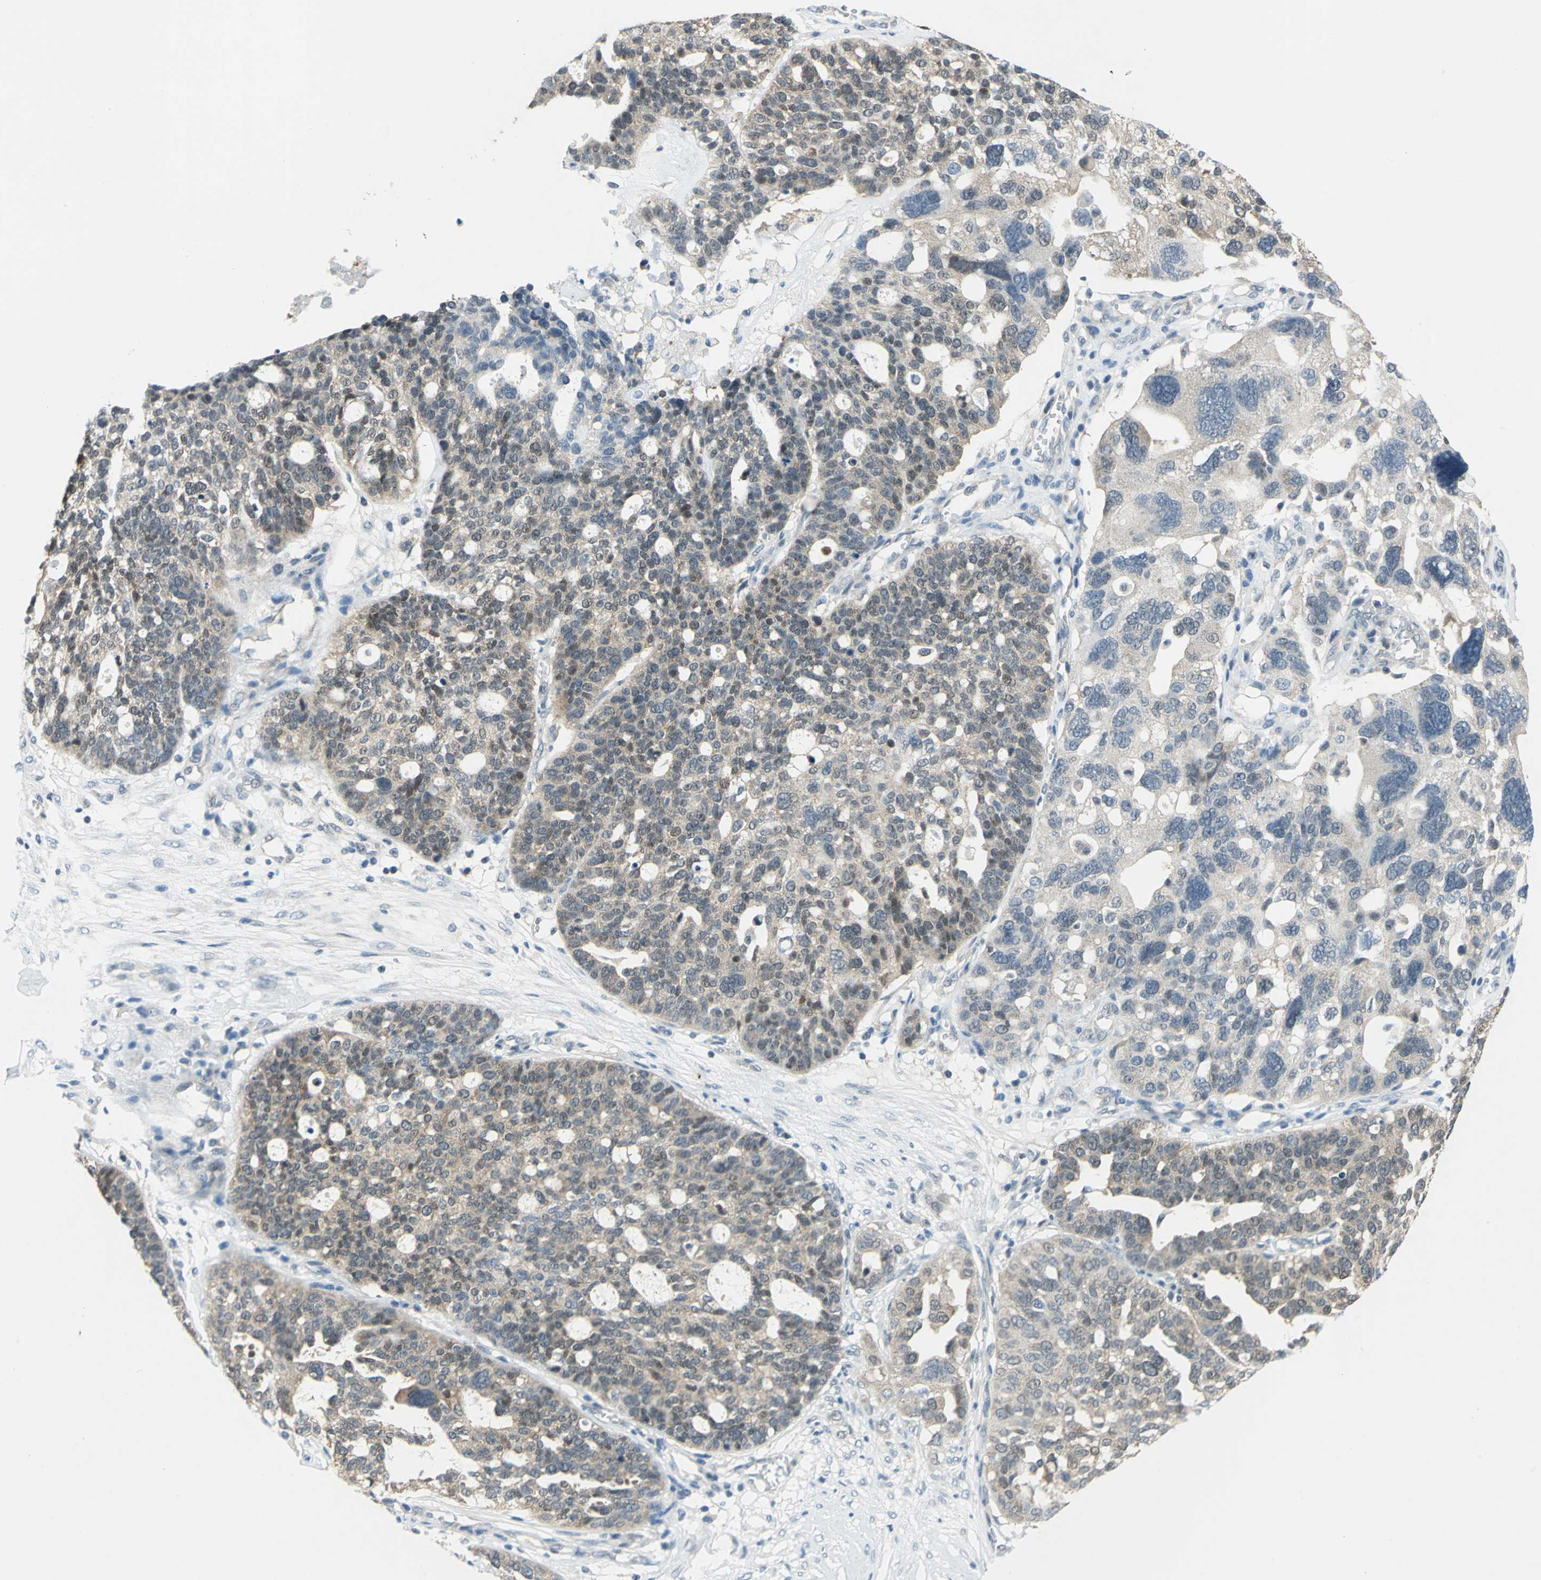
{"staining": {"intensity": "weak", "quantity": ">75%", "location": "cytoplasmic/membranous"}, "tissue": "ovarian cancer", "cell_type": "Tumor cells", "image_type": "cancer", "snomed": [{"axis": "morphology", "description": "Cystadenocarcinoma, serous, NOS"}, {"axis": "topography", "description": "Ovary"}], "caption": "Weak cytoplasmic/membranous protein staining is appreciated in about >75% of tumor cells in ovarian cancer (serous cystadenocarcinoma). (DAB (3,3'-diaminobenzidine) = brown stain, brightfield microscopy at high magnification).", "gene": "PIN1", "patient": {"sex": "female", "age": 59}}